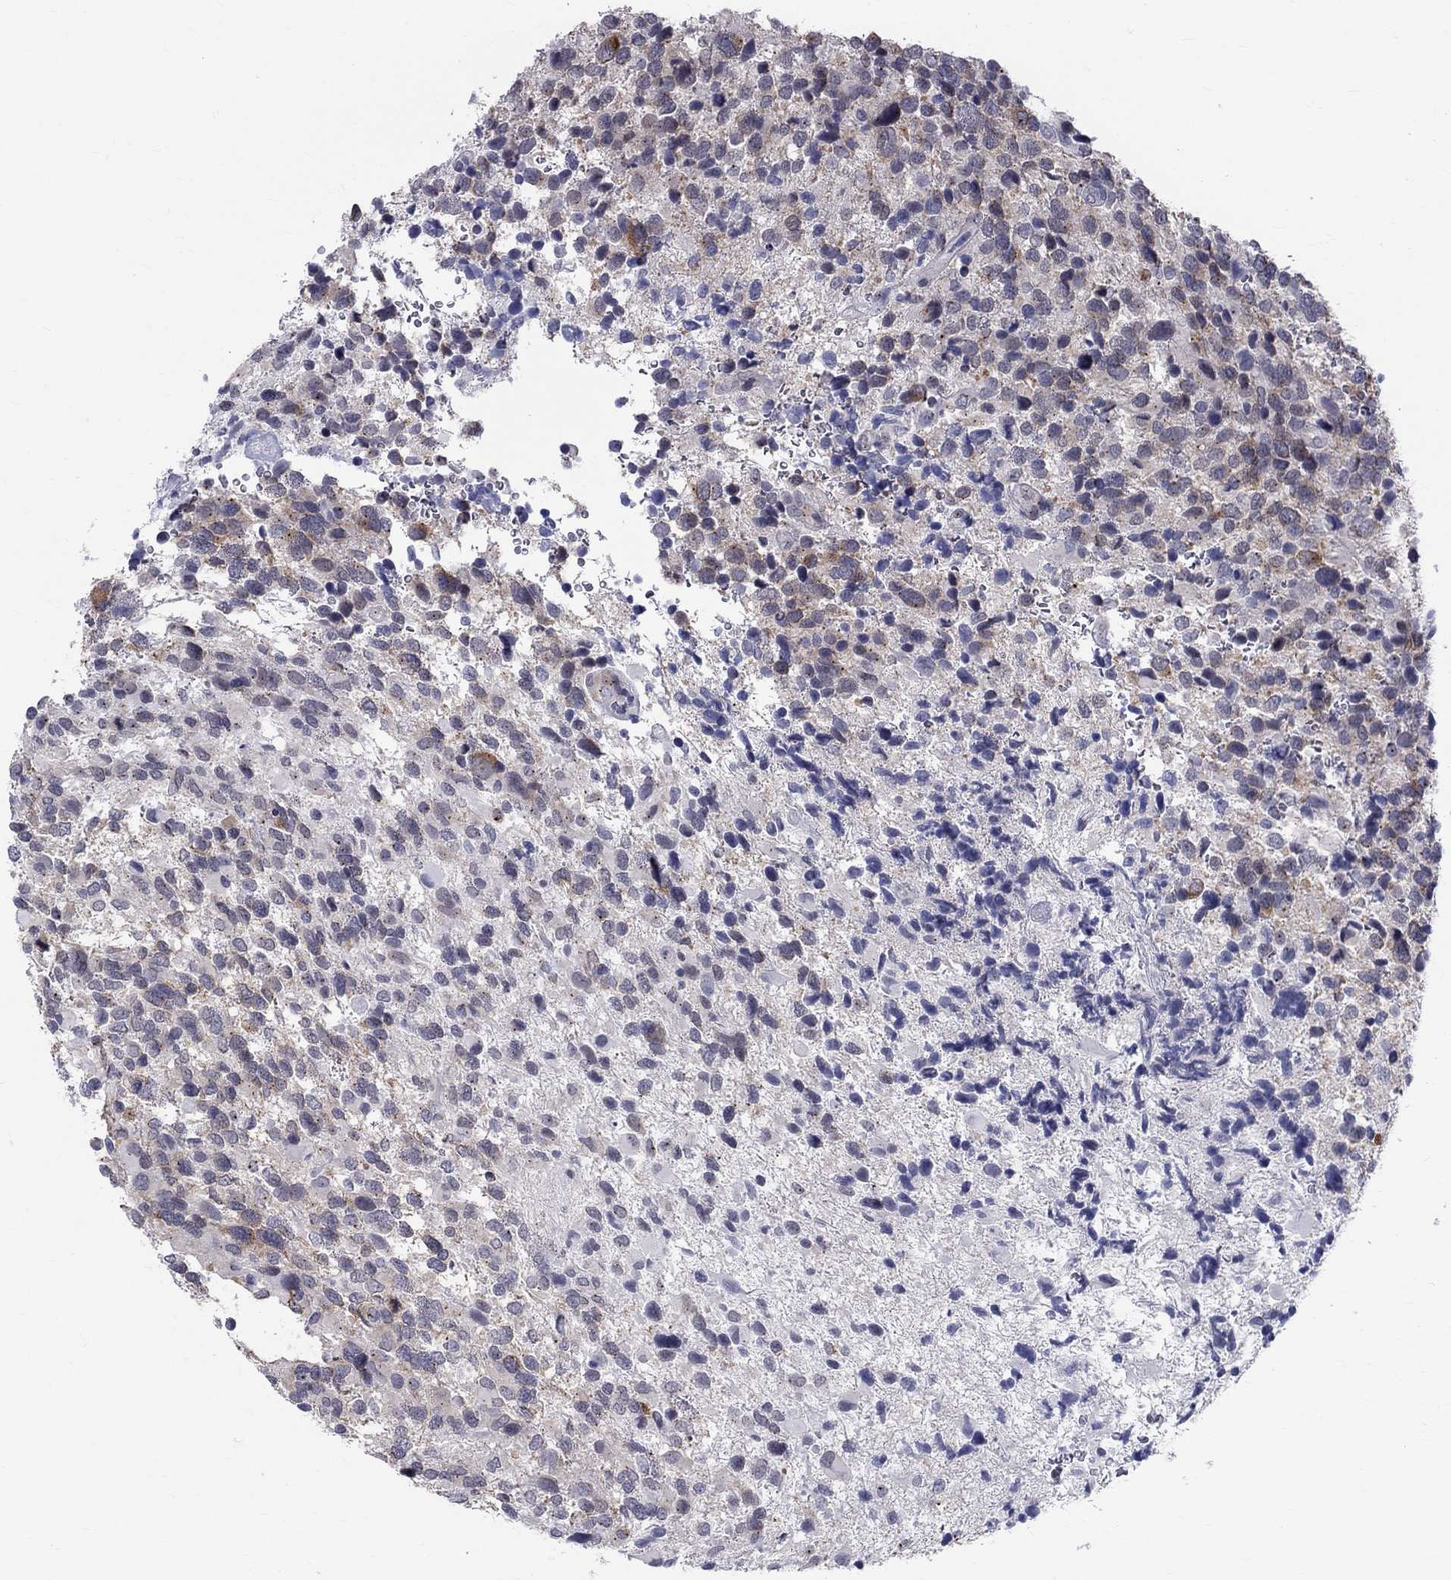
{"staining": {"intensity": "negative", "quantity": "none", "location": "none"}, "tissue": "glioma", "cell_type": "Tumor cells", "image_type": "cancer", "snomed": [{"axis": "morphology", "description": "Glioma, malignant, Low grade"}, {"axis": "topography", "description": "Brain"}], "caption": "Tumor cells show no significant protein expression in glioma.", "gene": "CEP43", "patient": {"sex": "female", "age": 32}}